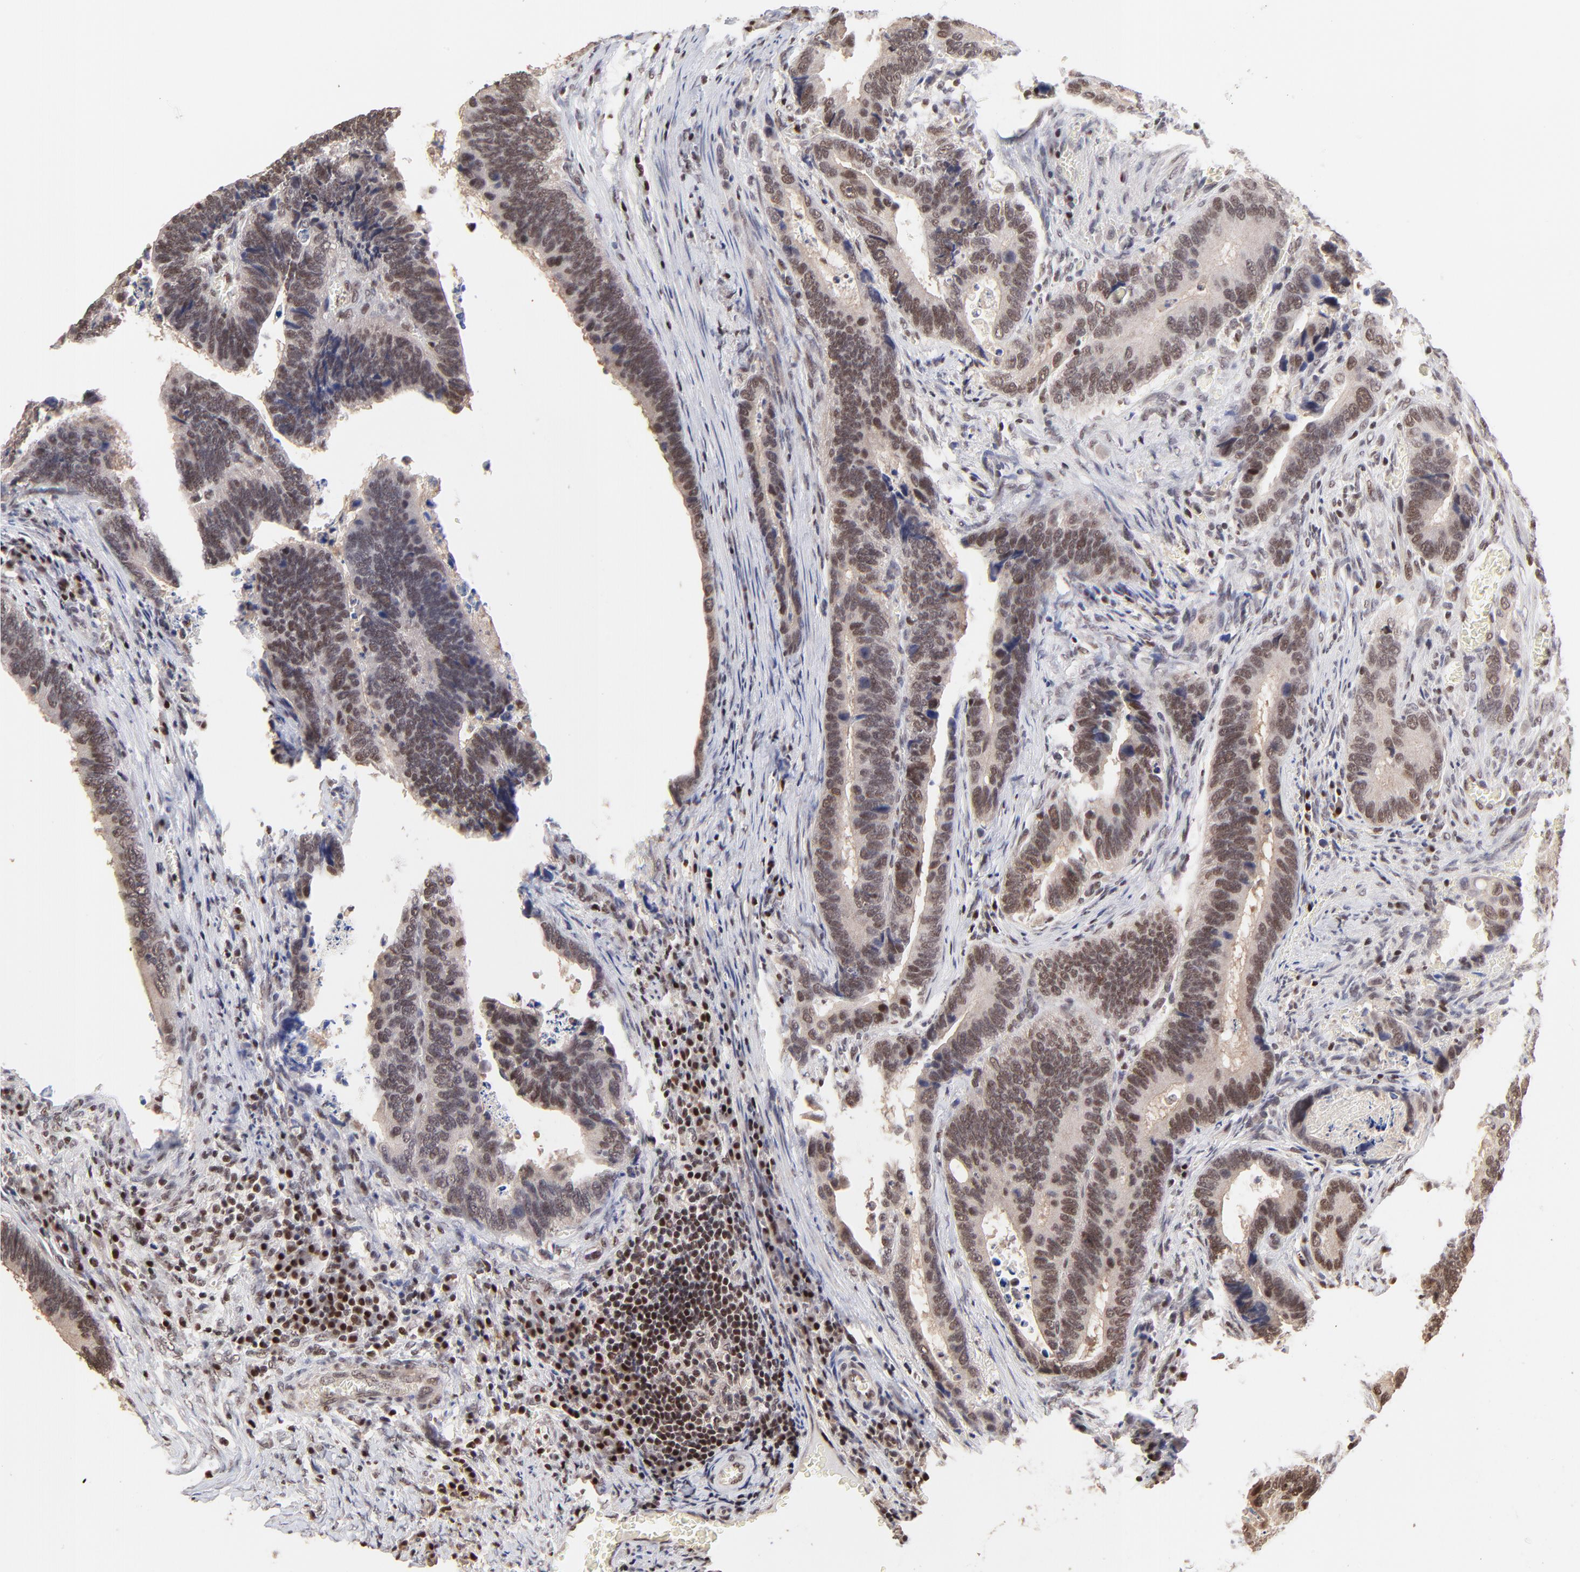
{"staining": {"intensity": "moderate", "quantity": ">75%", "location": "nuclear"}, "tissue": "colorectal cancer", "cell_type": "Tumor cells", "image_type": "cancer", "snomed": [{"axis": "morphology", "description": "Adenocarcinoma, NOS"}, {"axis": "topography", "description": "Colon"}], "caption": "The micrograph reveals immunohistochemical staining of adenocarcinoma (colorectal). There is moderate nuclear positivity is appreciated in about >75% of tumor cells. (DAB (3,3'-diaminobenzidine) IHC, brown staining for protein, blue staining for nuclei).", "gene": "DSN1", "patient": {"sex": "male", "age": 72}}